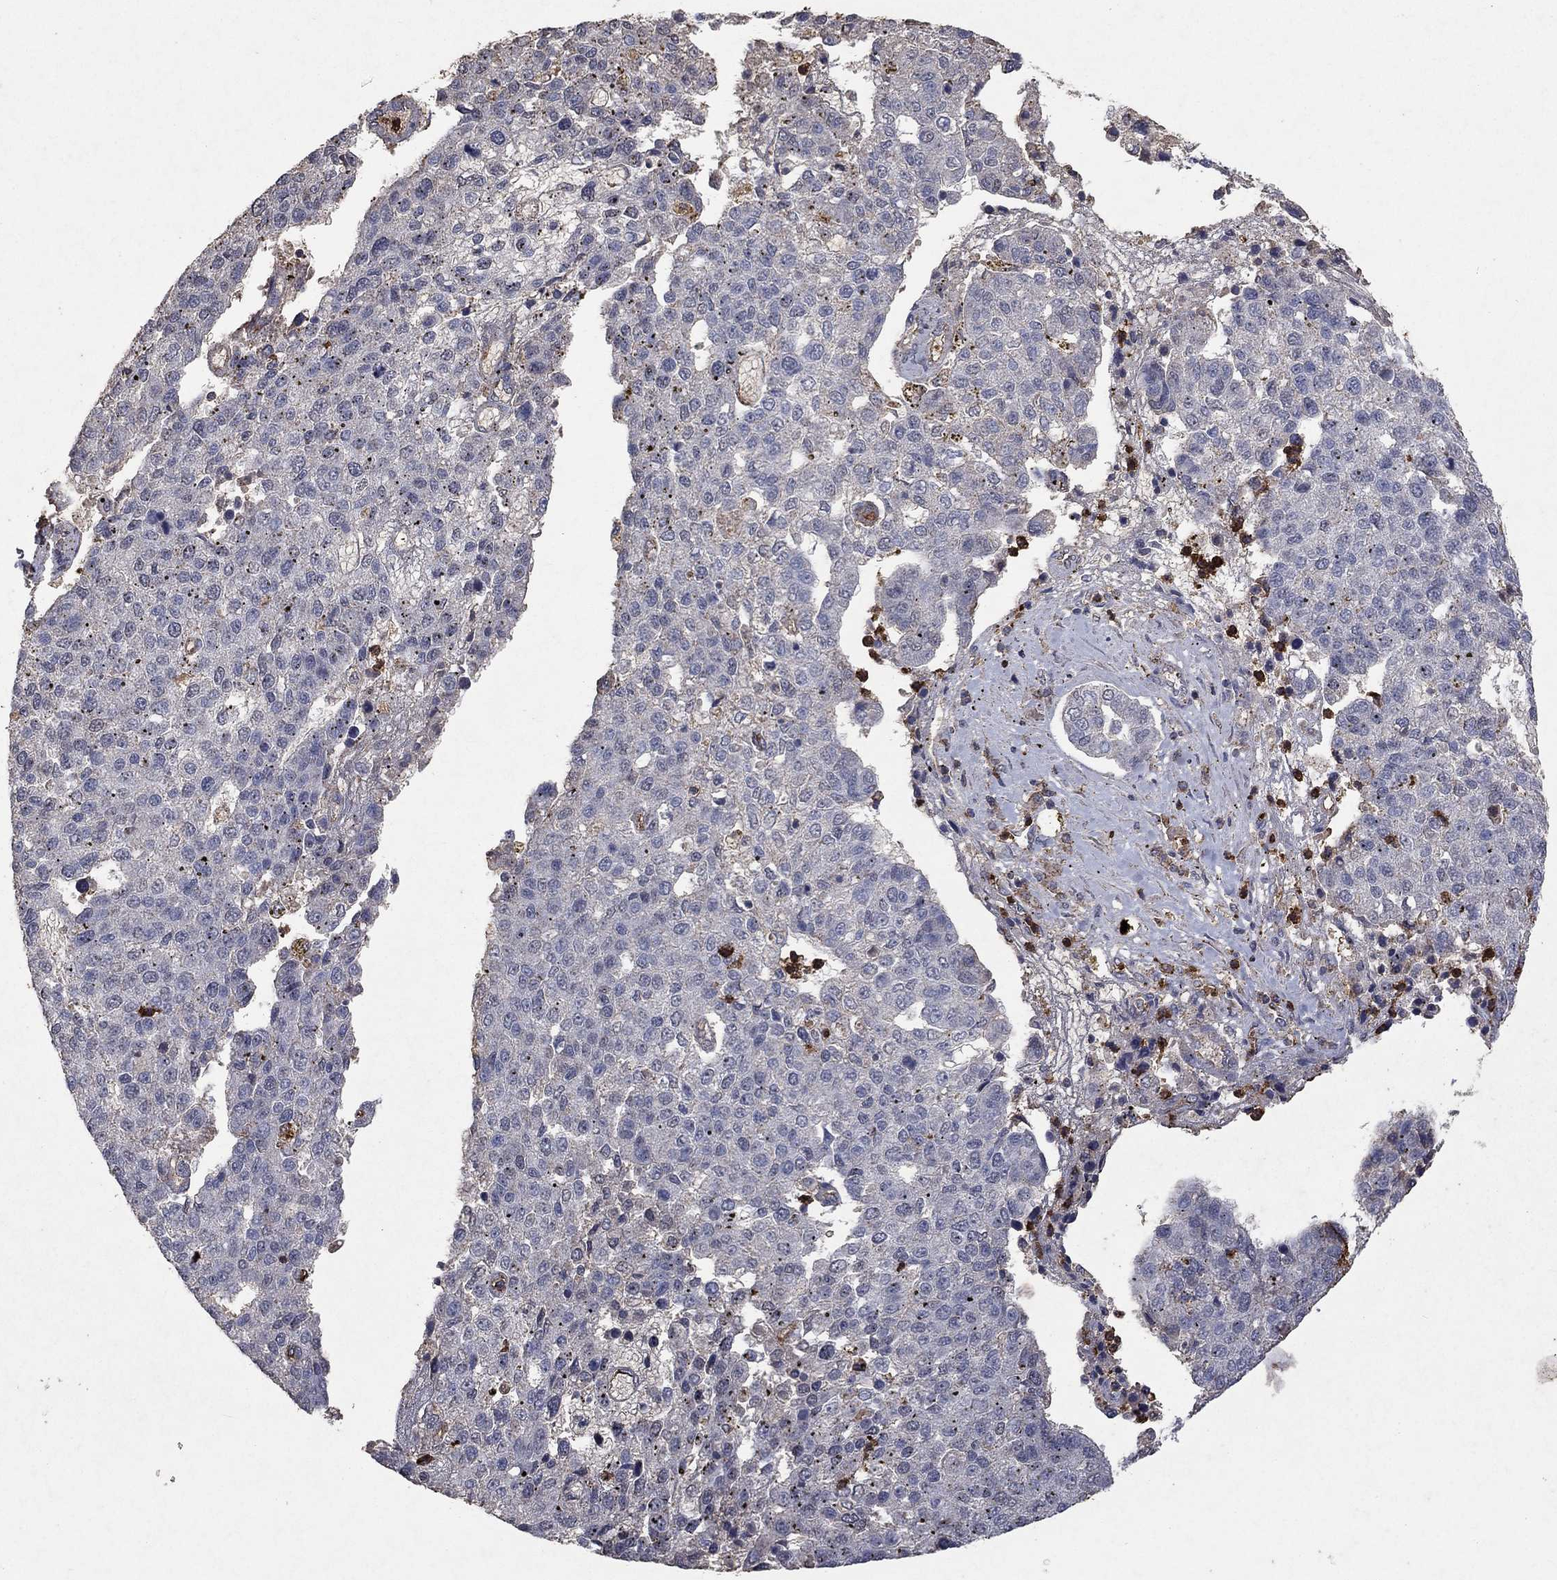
{"staining": {"intensity": "negative", "quantity": "none", "location": "none"}, "tissue": "pancreatic cancer", "cell_type": "Tumor cells", "image_type": "cancer", "snomed": [{"axis": "morphology", "description": "Adenocarcinoma, NOS"}, {"axis": "topography", "description": "Pancreas"}], "caption": "Adenocarcinoma (pancreatic) stained for a protein using immunohistochemistry exhibits no staining tumor cells.", "gene": "CD24", "patient": {"sex": "female", "age": 61}}